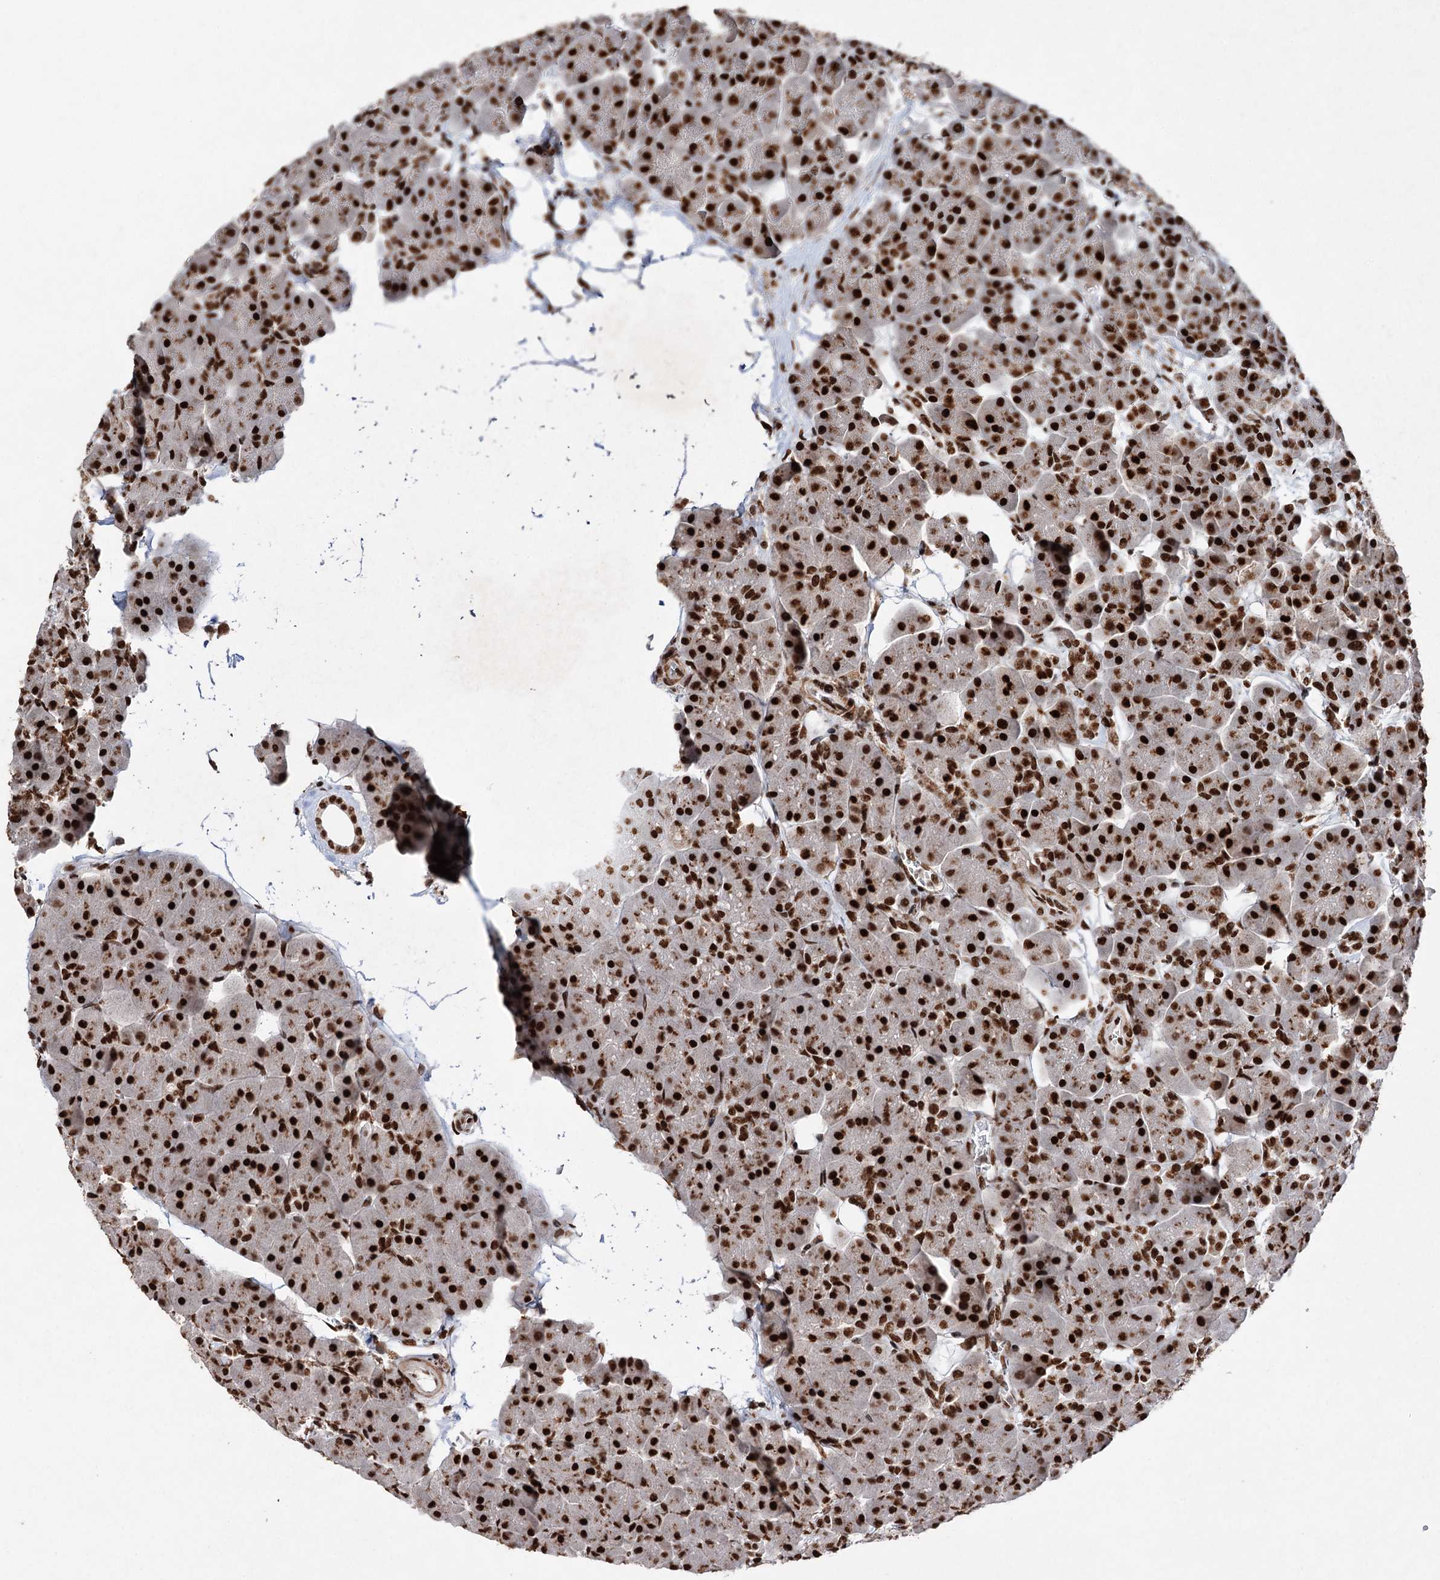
{"staining": {"intensity": "strong", "quantity": ">75%", "location": "nuclear"}, "tissue": "pancreas", "cell_type": "Exocrine glandular cells", "image_type": "normal", "snomed": [{"axis": "morphology", "description": "Normal tissue, NOS"}, {"axis": "topography", "description": "Pancreas"}], "caption": "Immunohistochemical staining of unremarkable pancreas exhibits >75% levels of strong nuclear protein positivity in about >75% of exocrine glandular cells. (Stains: DAB (3,3'-diaminobenzidine) in brown, nuclei in blue, Microscopy: brightfield microscopy at high magnification).", "gene": "MATR3", "patient": {"sex": "male", "age": 66}}